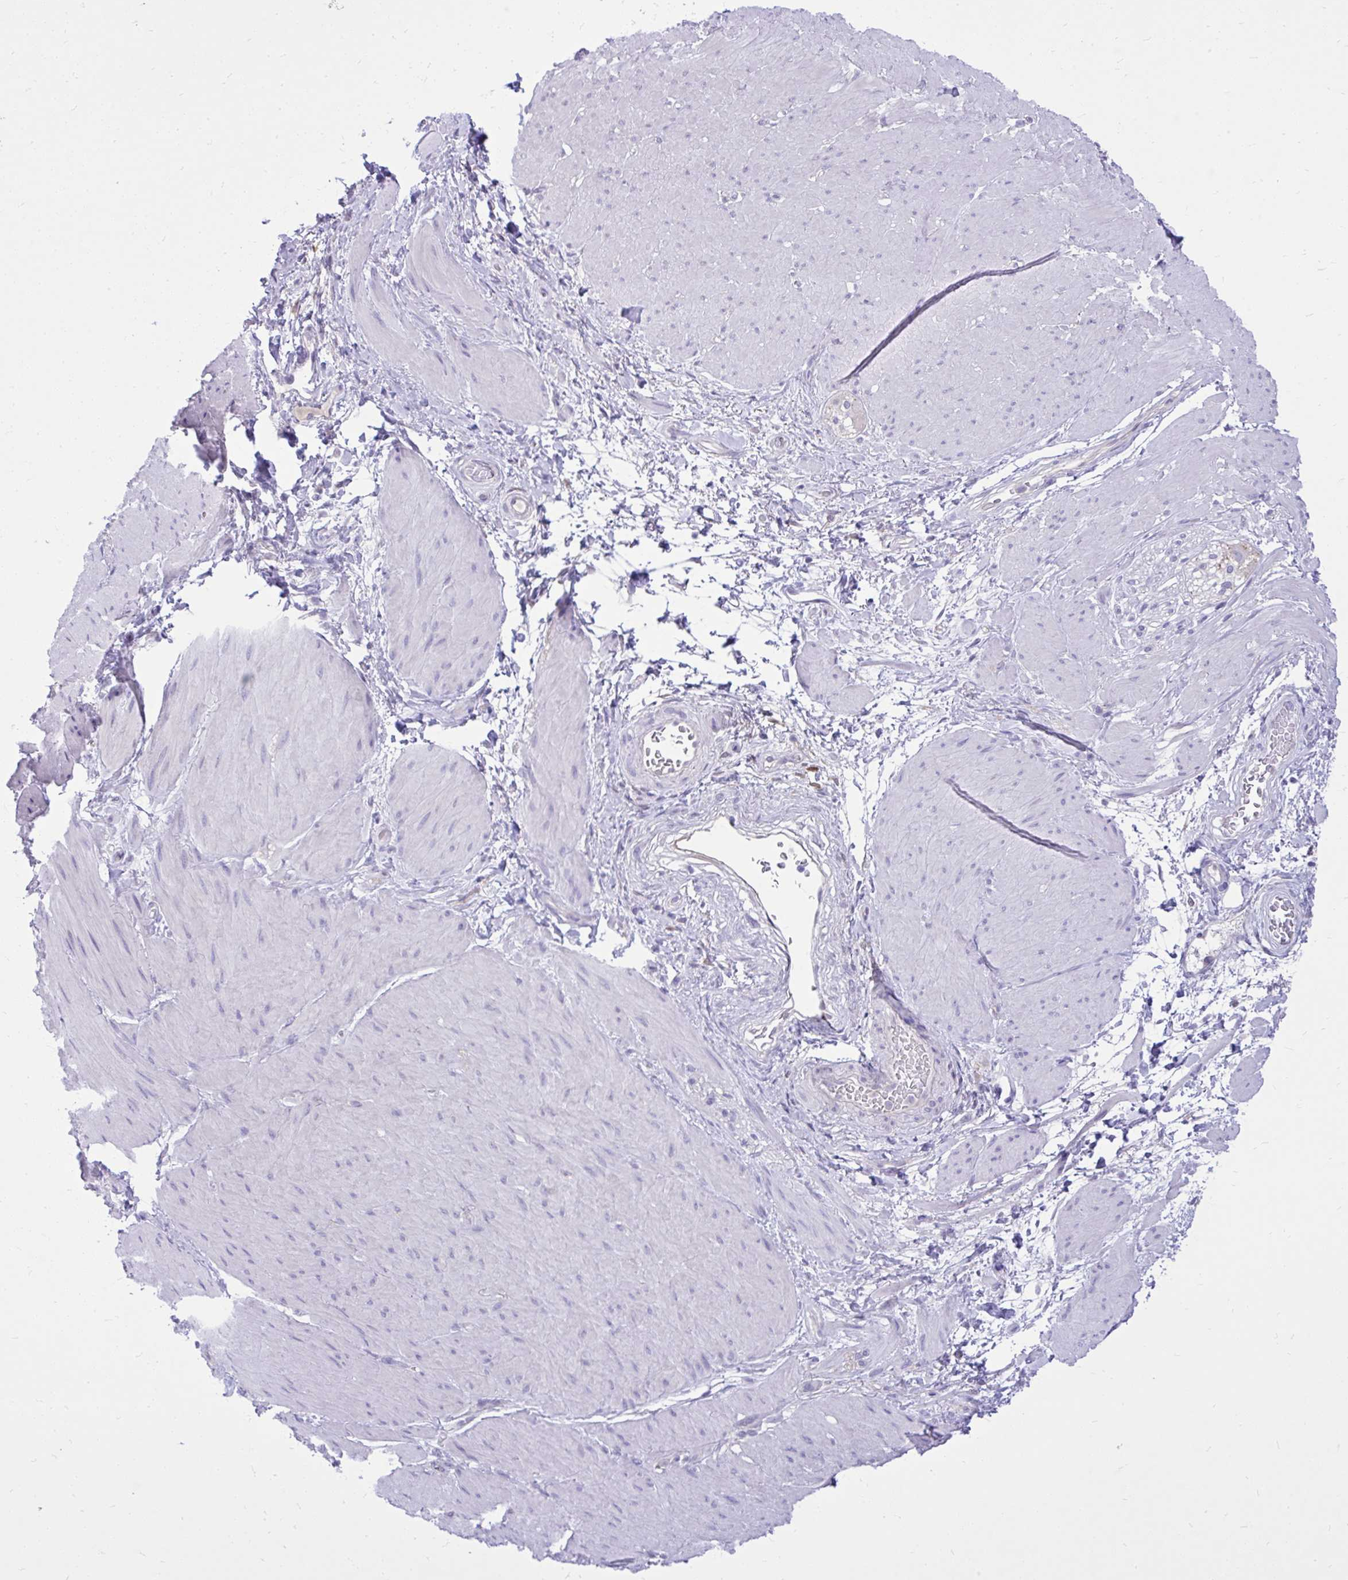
{"staining": {"intensity": "negative", "quantity": "none", "location": "none"}, "tissue": "smooth muscle", "cell_type": "Smooth muscle cells", "image_type": "normal", "snomed": [{"axis": "morphology", "description": "Normal tissue, NOS"}, {"axis": "topography", "description": "Smooth muscle"}, {"axis": "topography", "description": "Rectum"}], "caption": "Immunohistochemistry of normal smooth muscle displays no expression in smooth muscle cells.", "gene": "NNMT", "patient": {"sex": "male", "age": 53}}